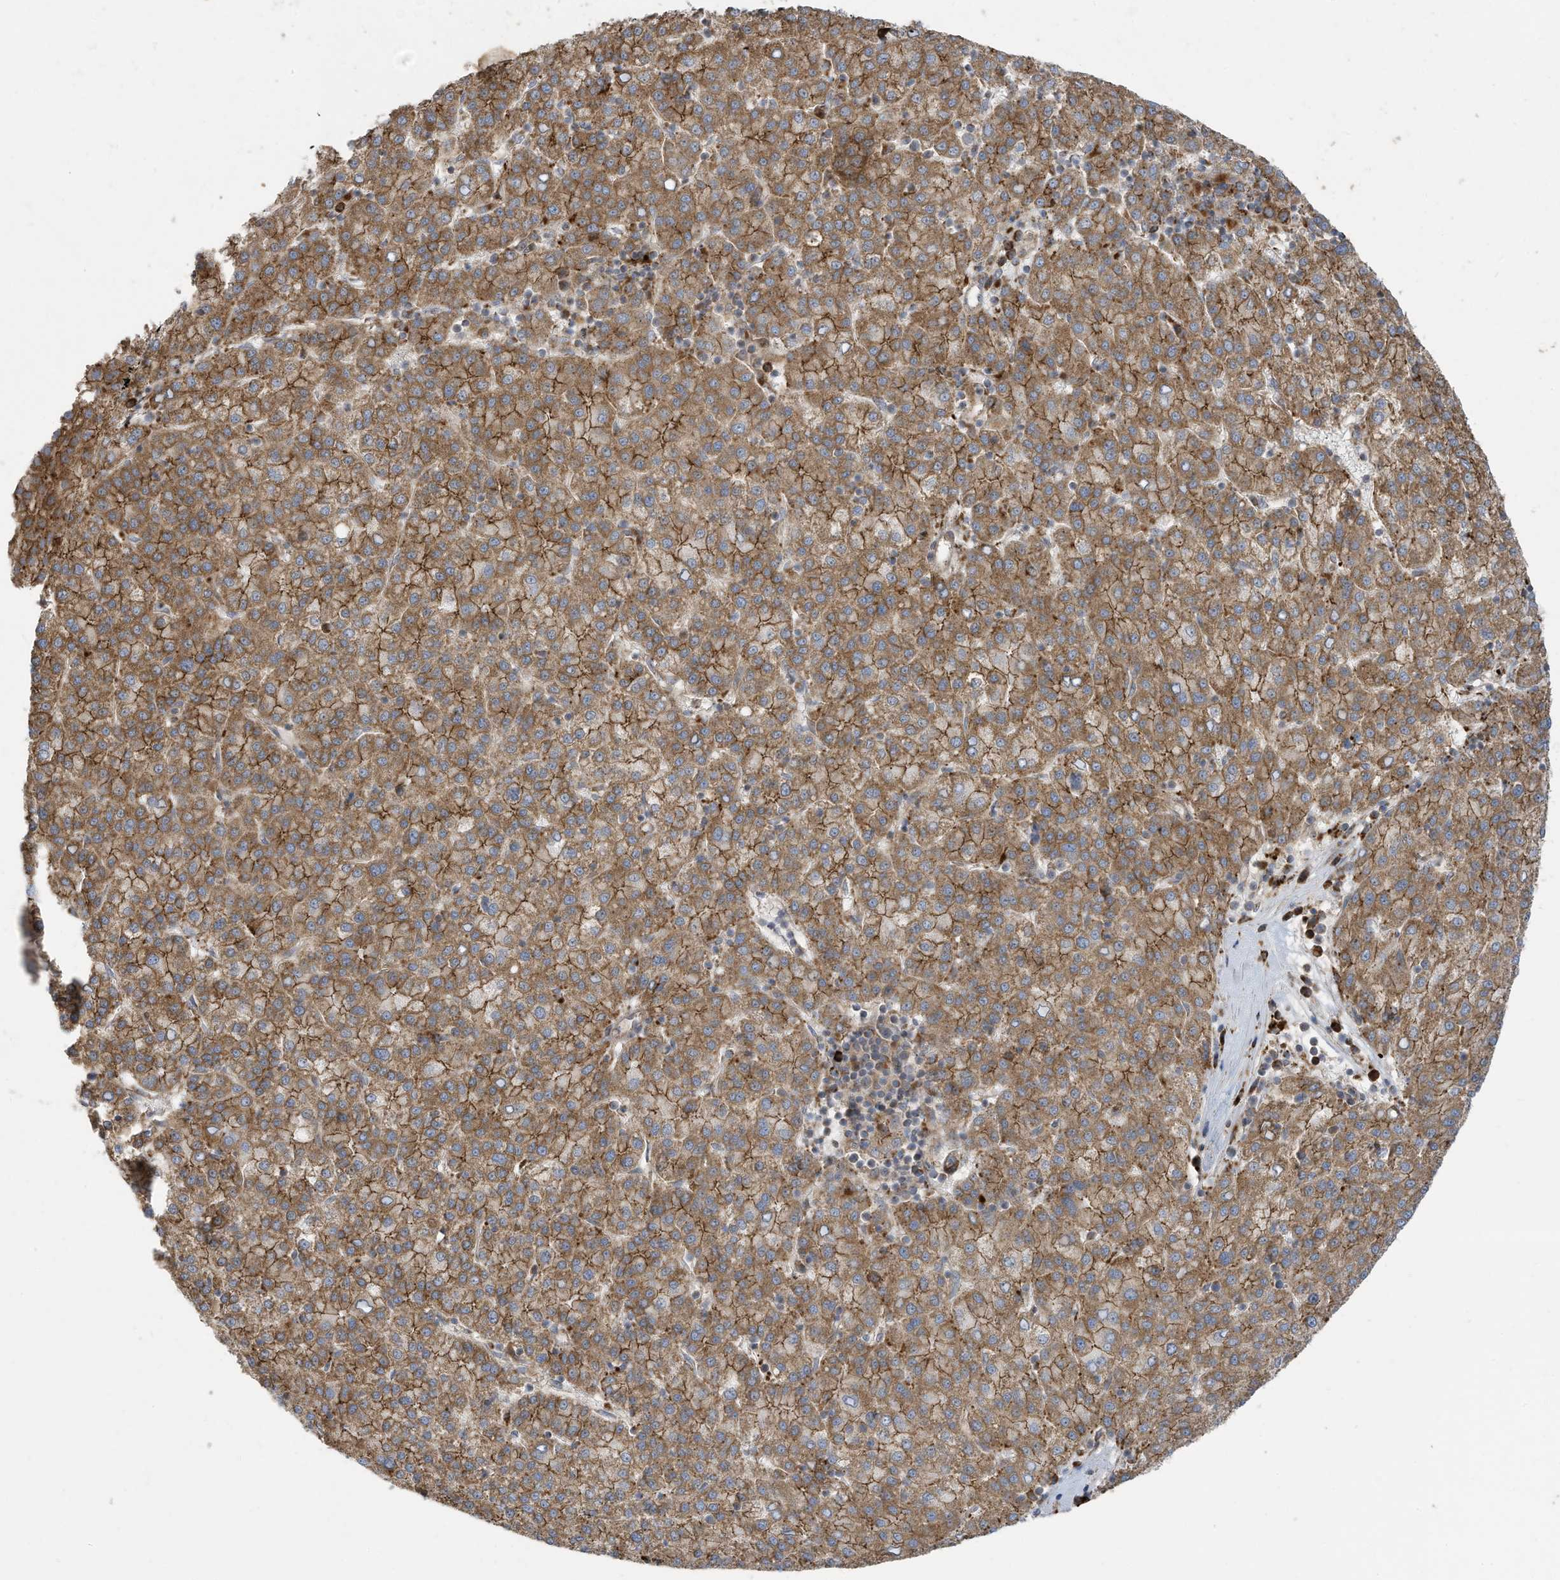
{"staining": {"intensity": "moderate", "quantity": ">75%", "location": "cytoplasmic/membranous"}, "tissue": "liver cancer", "cell_type": "Tumor cells", "image_type": "cancer", "snomed": [{"axis": "morphology", "description": "Carcinoma, Hepatocellular, NOS"}, {"axis": "topography", "description": "Liver"}], "caption": "Immunohistochemical staining of liver cancer demonstrates moderate cytoplasmic/membranous protein staining in approximately >75% of tumor cells.", "gene": "C2orf74", "patient": {"sex": "female", "age": 58}}